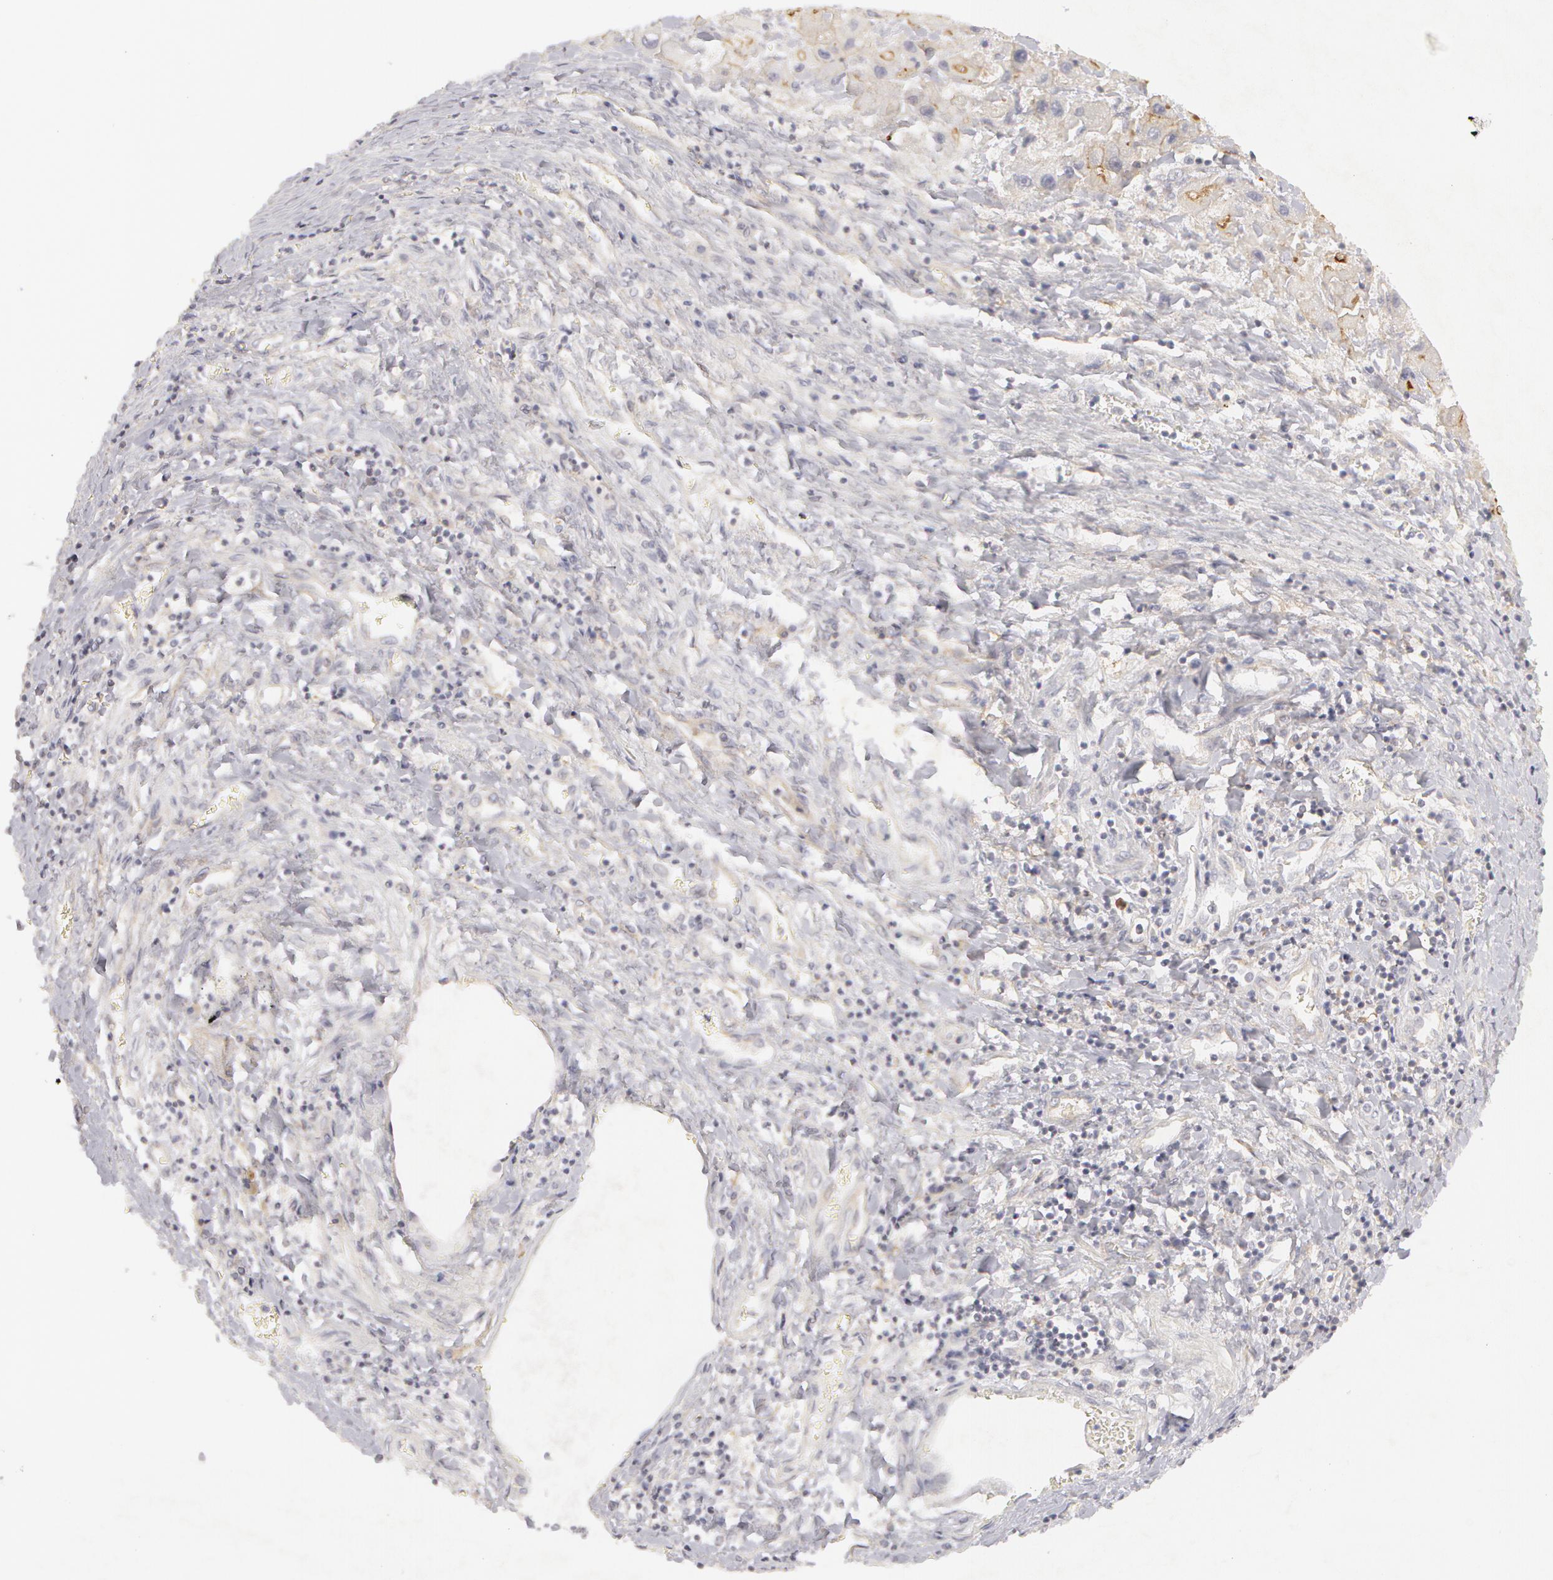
{"staining": {"intensity": "moderate", "quantity": "25%-75%", "location": "cytoplasmic/membranous"}, "tissue": "liver cancer", "cell_type": "Tumor cells", "image_type": "cancer", "snomed": [{"axis": "morphology", "description": "Carcinoma, Hepatocellular, NOS"}, {"axis": "topography", "description": "Liver"}], "caption": "Immunohistochemical staining of human liver hepatocellular carcinoma demonstrates medium levels of moderate cytoplasmic/membranous protein expression in approximately 25%-75% of tumor cells.", "gene": "ABCB1", "patient": {"sex": "male", "age": 24}}